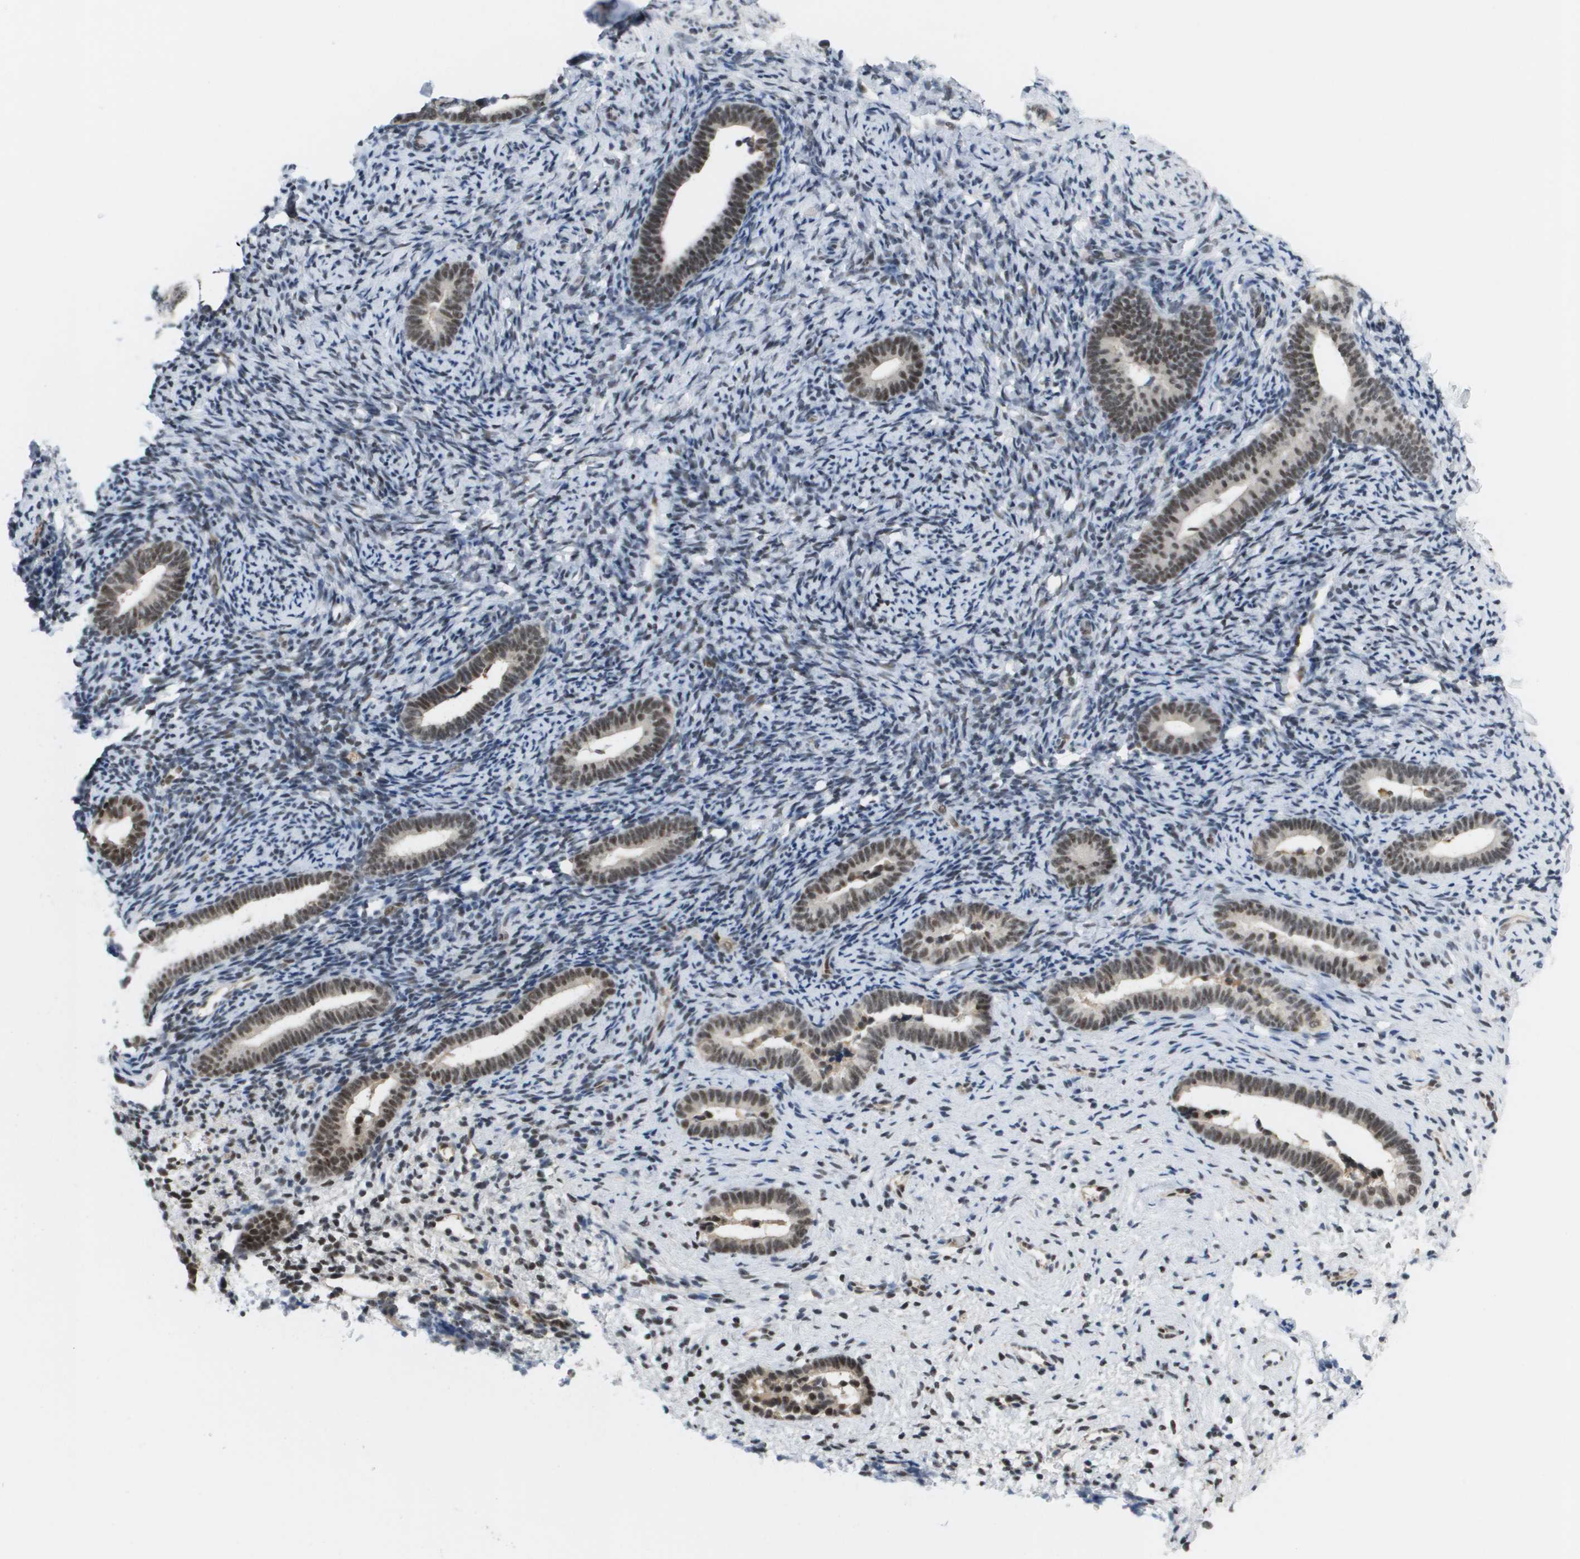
{"staining": {"intensity": "weak", "quantity": "<25%", "location": "nuclear"}, "tissue": "endometrium", "cell_type": "Cells in endometrial stroma", "image_type": "normal", "snomed": [{"axis": "morphology", "description": "Normal tissue, NOS"}, {"axis": "topography", "description": "Endometrium"}], "caption": "Immunohistochemistry image of benign endometrium: endometrium stained with DAB (3,3'-diaminobenzidine) exhibits no significant protein expression in cells in endometrial stroma.", "gene": "ISY1", "patient": {"sex": "female", "age": 51}}